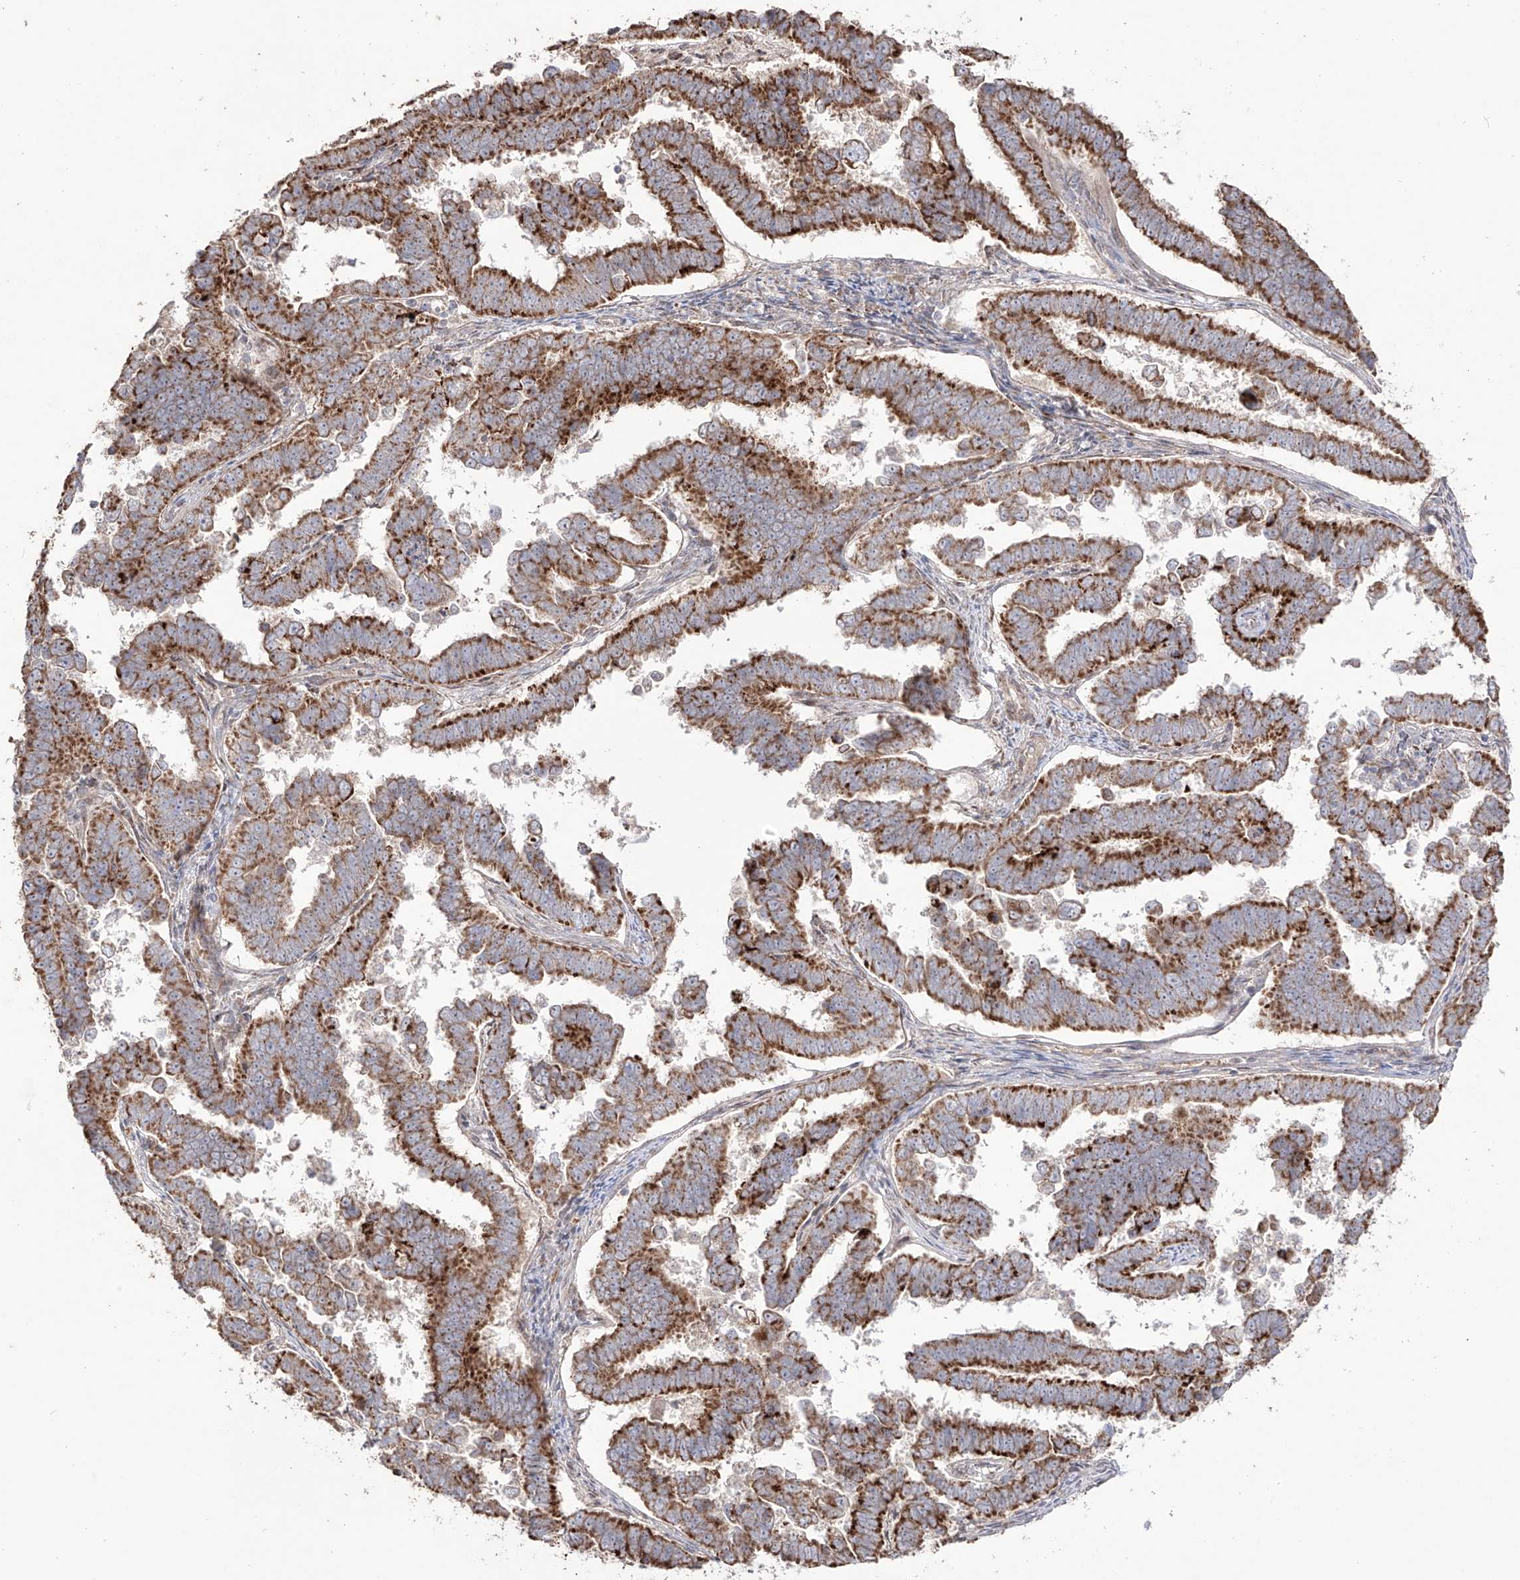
{"staining": {"intensity": "moderate", "quantity": ">75%", "location": "cytoplasmic/membranous"}, "tissue": "endometrial cancer", "cell_type": "Tumor cells", "image_type": "cancer", "snomed": [{"axis": "morphology", "description": "Adenocarcinoma, NOS"}, {"axis": "topography", "description": "Endometrium"}], "caption": "Endometrial adenocarcinoma stained with DAB (3,3'-diaminobenzidine) IHC displays medium levels of moderate cytoplasmic/membranous staining in about >75% of tumor cells.", "gene": "YKT6", "patient": {"sex": "female", "age": 75}}